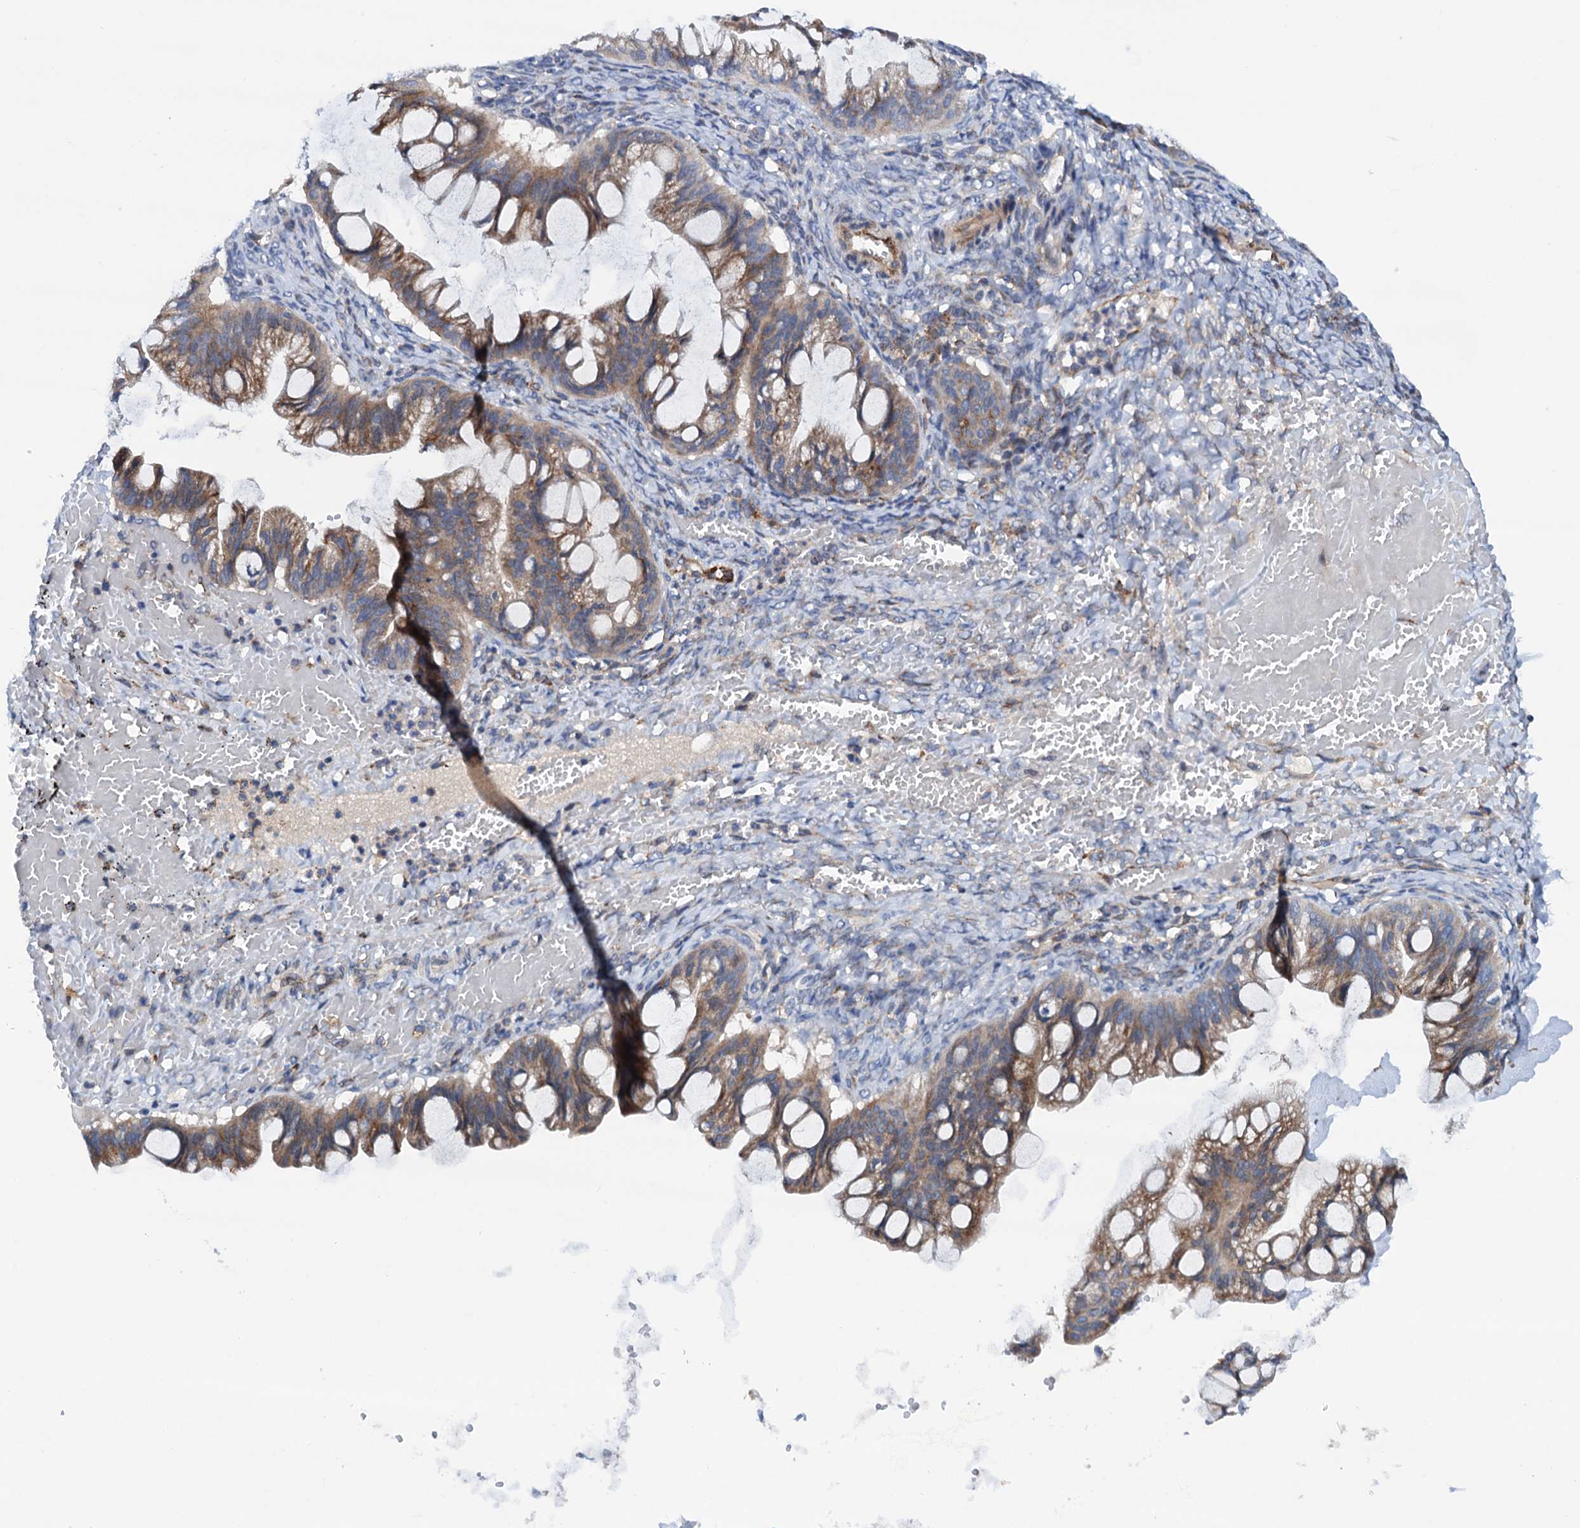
{"staining": {"intensity": "moderate", "quantity": ">75%", "location": "cytoplasmic/membranous"}, "tissue": "ovarian cancer", "cell_type": "Tumor cells", "image_type": "cancer", "snomed": [{"axis": "morphology", "description": "Cystadenocarcinoma, mucinous, NOS"}, {"axis": "topography", "description": "Ovary"}], "caption": "Immunohistochemical staining of human ovarian cancer (mucinous cystadenocarcinoma) exhibits medium levels of moderate cytoplasmic/membranous positivity in approximately >75% of tumor cells. (IHC, brightfield microscopy, high magnification).", "gene": "RASSF9", "patient": {"sex": "female", "age": 73}}